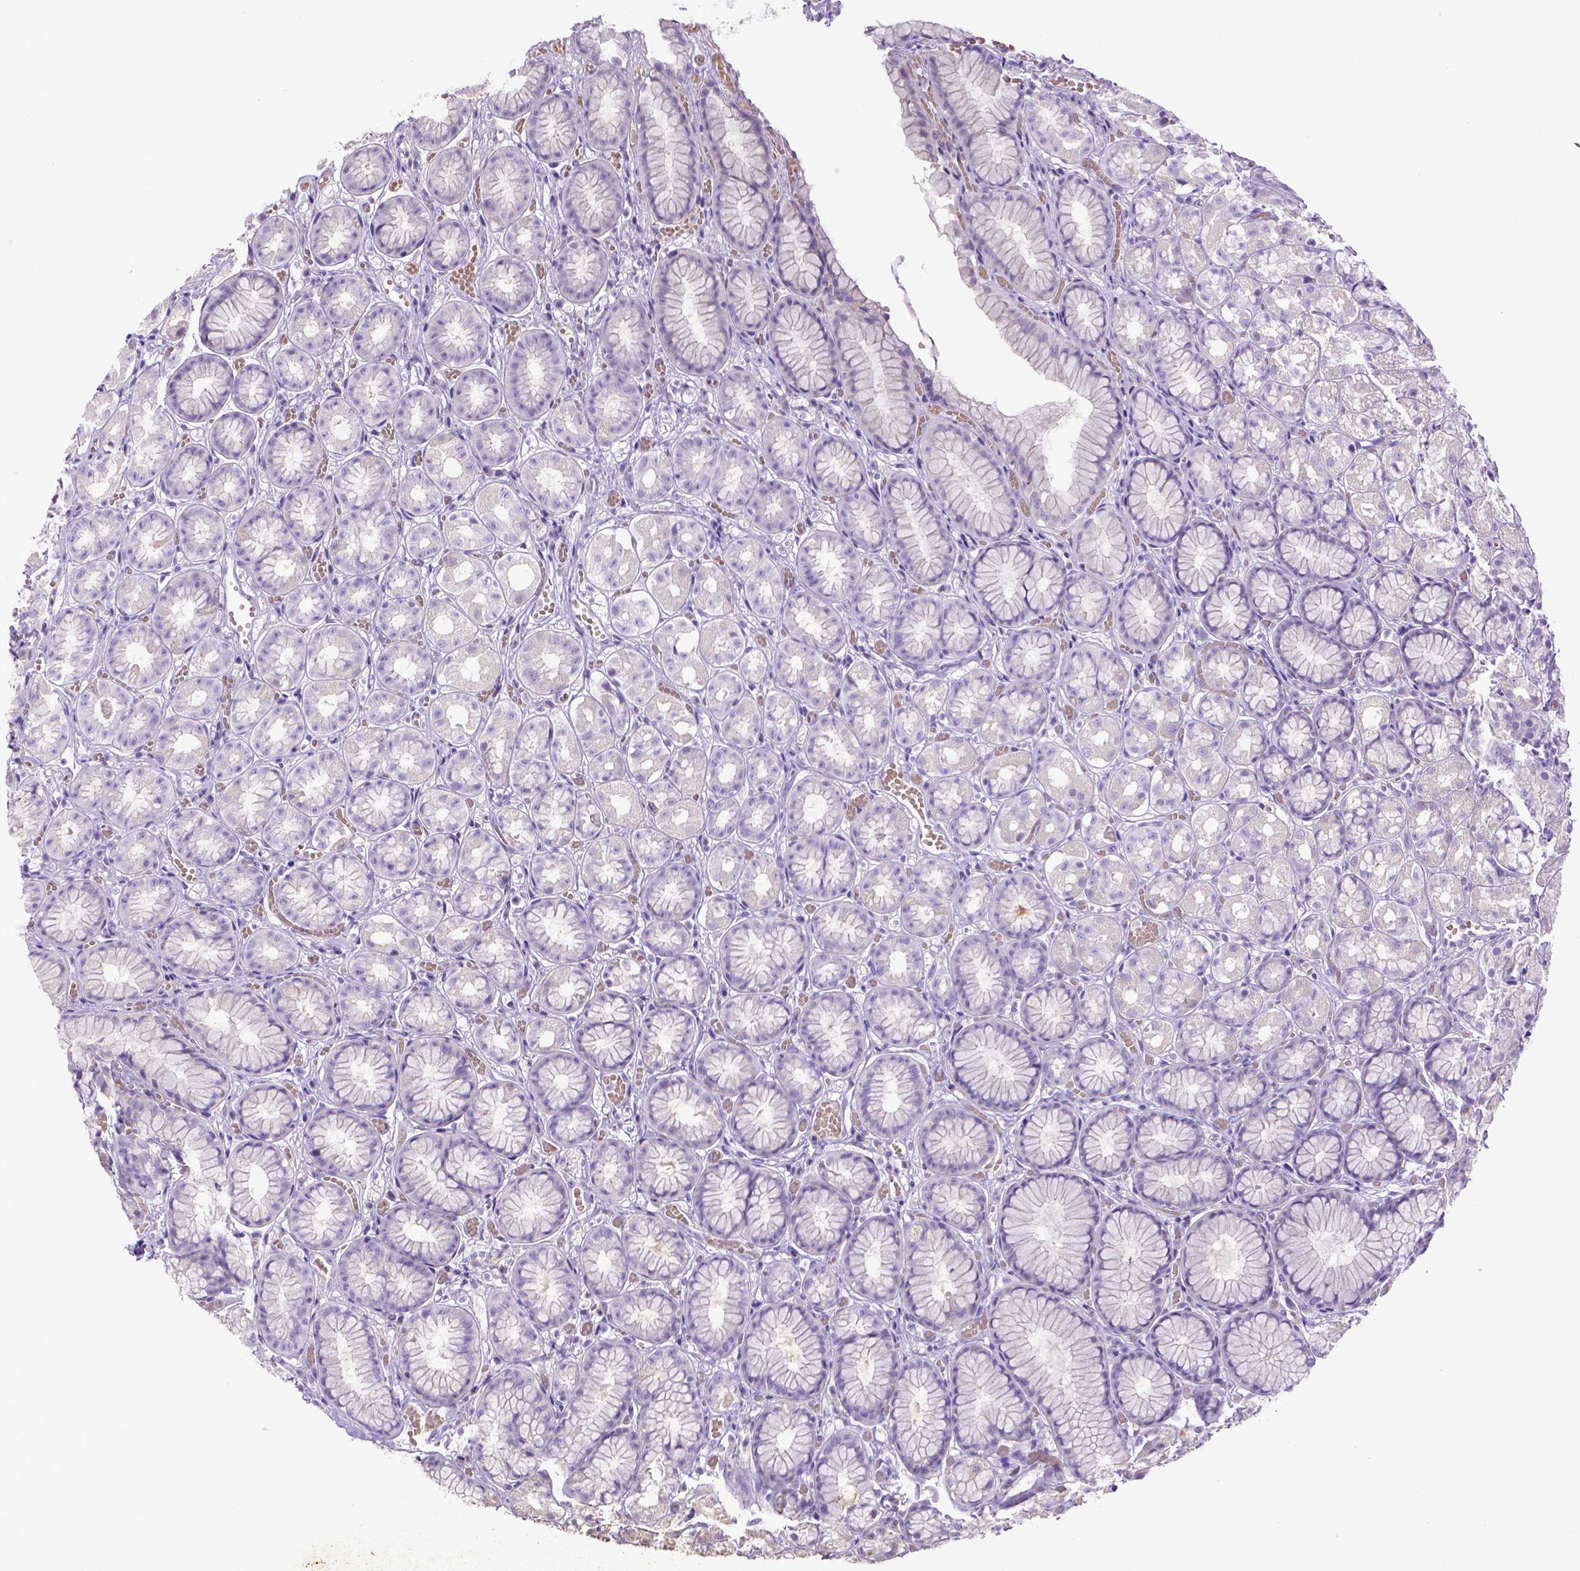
{"staining": {"intensity": "moderate", "quantity": "<25%", "location": "cytoplasmic/membranous"}, "tissue": "stomach", "cell_type": "Glandular cells", "image_type": "normal", "snomed": [{"axis": "morphology", "description": "Normal tissue, NOS"}, {"axis": "topography", "description": "Stomach"}], "caption": "High-power microscopy captured an IHC histopathology image of unremarkable stomach, revealing moderate cytoplasmic/membranous expression in about <25% of glandular cells. (IHC, brightfield microscopy, high magnification).", "gene": "BAAT", "patient": {"sex": "male", "age": 70}}